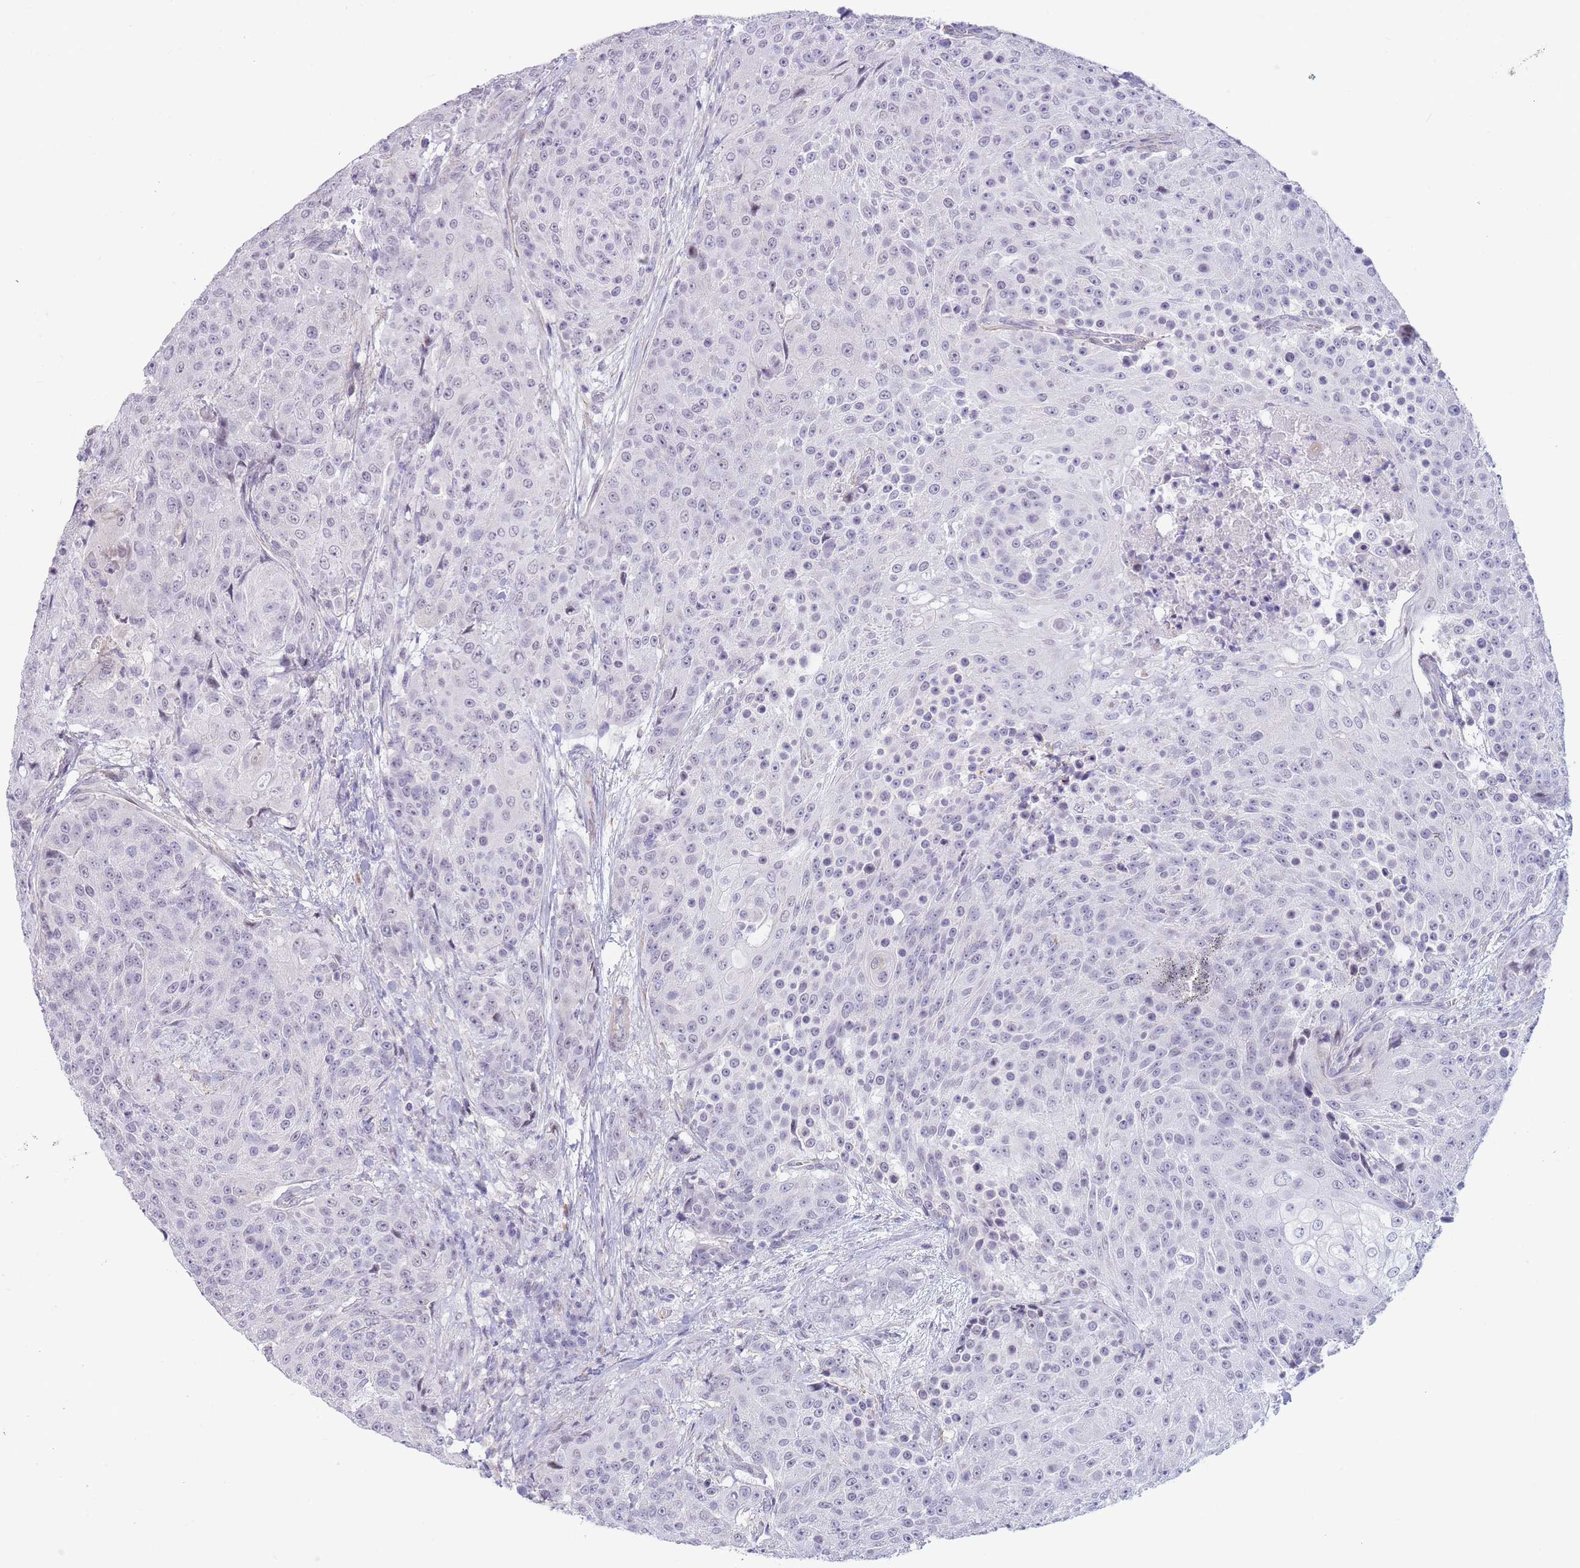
{"staining": {"intensity": "negative", "quantity": "none", "location": "none"}, "tissue": "urothelial cancer", "cell_type": "Tumor cells", "image_type": "cancer", "snomed": [{"axis": "morphology", "description": "Urothelial carcinoma, High grade"}, {"axis": "topography", "description": "Urinary bladder"}], "caption": "Tumor cells show no significant protein positivity in urothelial cancer. Nuclei are stained in blue.", "gene": "ASAP3", "patient": {"sex": "female", "age": 63}}